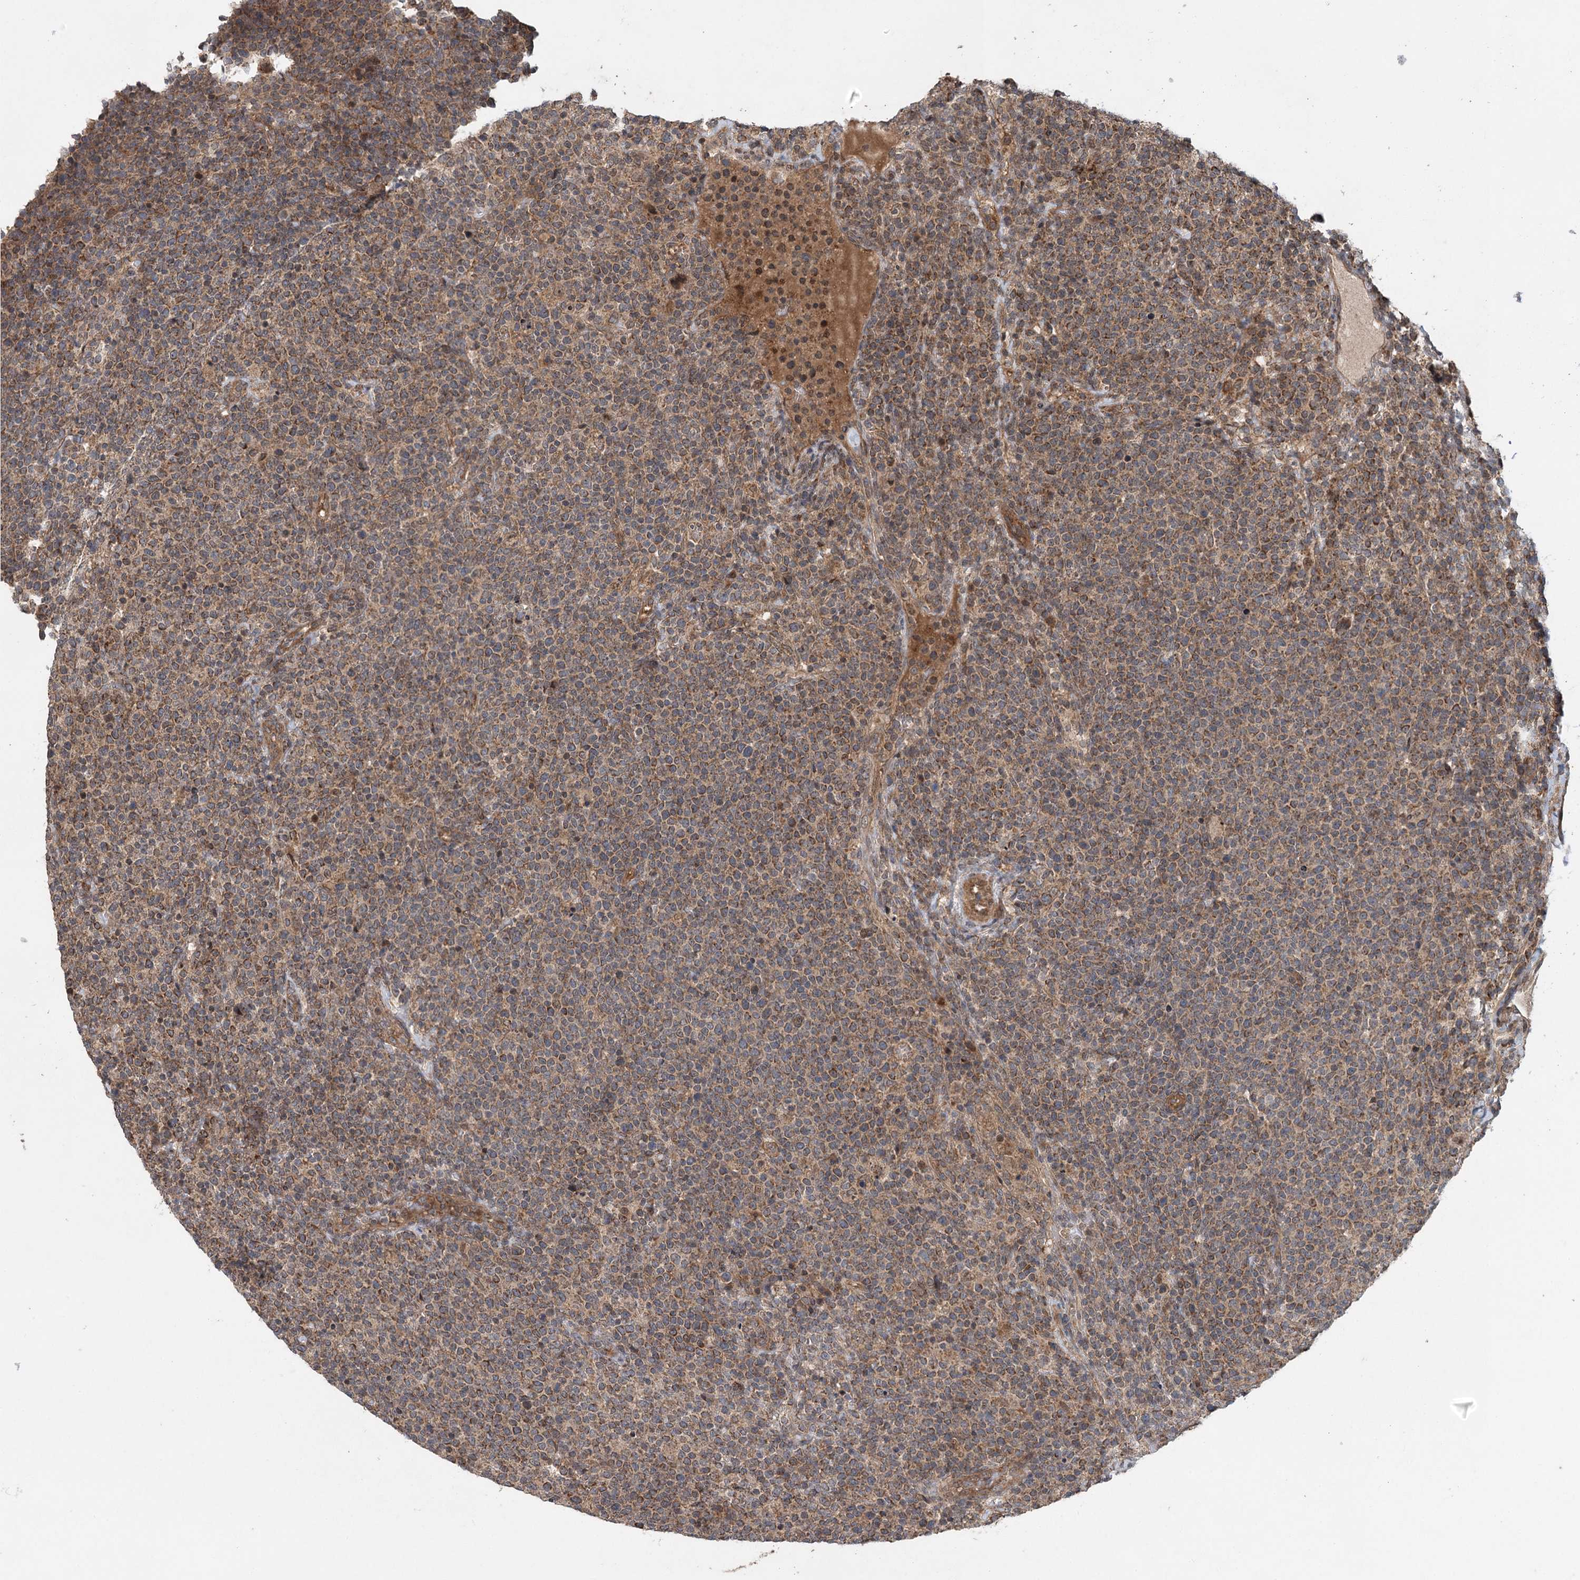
{"staining": {"intensity": "moderate", "quantity": ">75%", "location": "cytoplasmic/membranous"}, "tissue": "lymphoma", "cell_type": "Tumor cells", "image_type": "cancer", "snomed": [{"axis": "morphology", "description": "Malignant lymphoma, non-Hodgkin's type, High grade"}, {"axis": "topography", "description": "Lymph node"}], "caption": "High-grade malignant lymphoma, non-Hodgkin's type was stained to show a protein in brown. There is medium levels of moderate cytoplasmic/membranous expression in about >75% of tumor cells.", "gene": "INSIG2", "patient": {"sex": "male", "age": 61}}